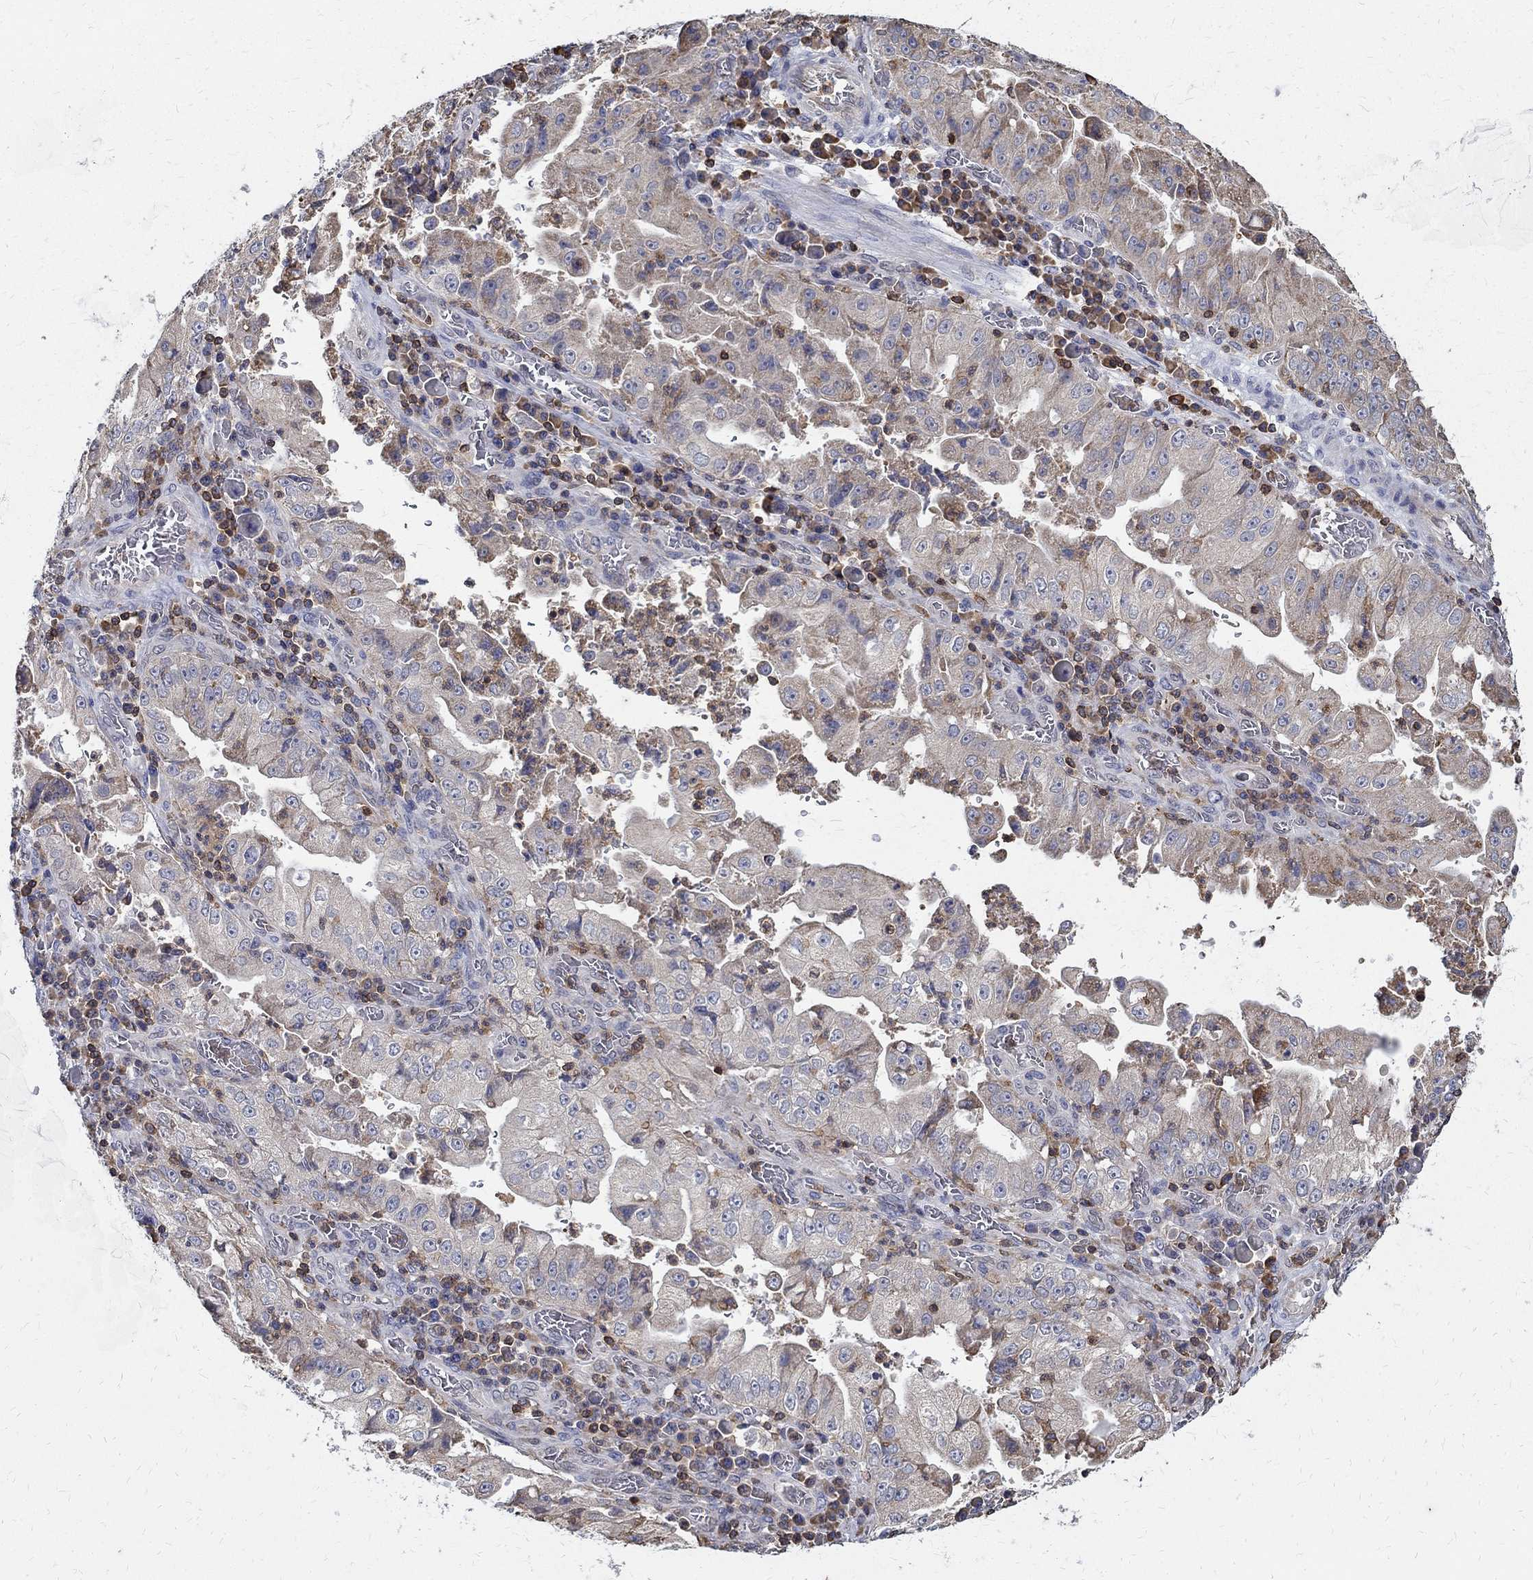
{"staining": {"intensity": "weak", "quantity": "<25%", "location": "cytoplasmic/membranous"}, "tissue": "stomach cancer", "cell_type": "Tumor cells", "image_type": "cancer", "snomed": [{"axis": "morphology", "description": "Adenocarcinoma, NOS"}, {"axis": "topography", "description": "Stomach"}], "caption": "There is no significant positivity in tumor cells of adenocarcinoma (stomach).", "gene": "AGAP2", "patient": {"sex": "male", "age": 76}}